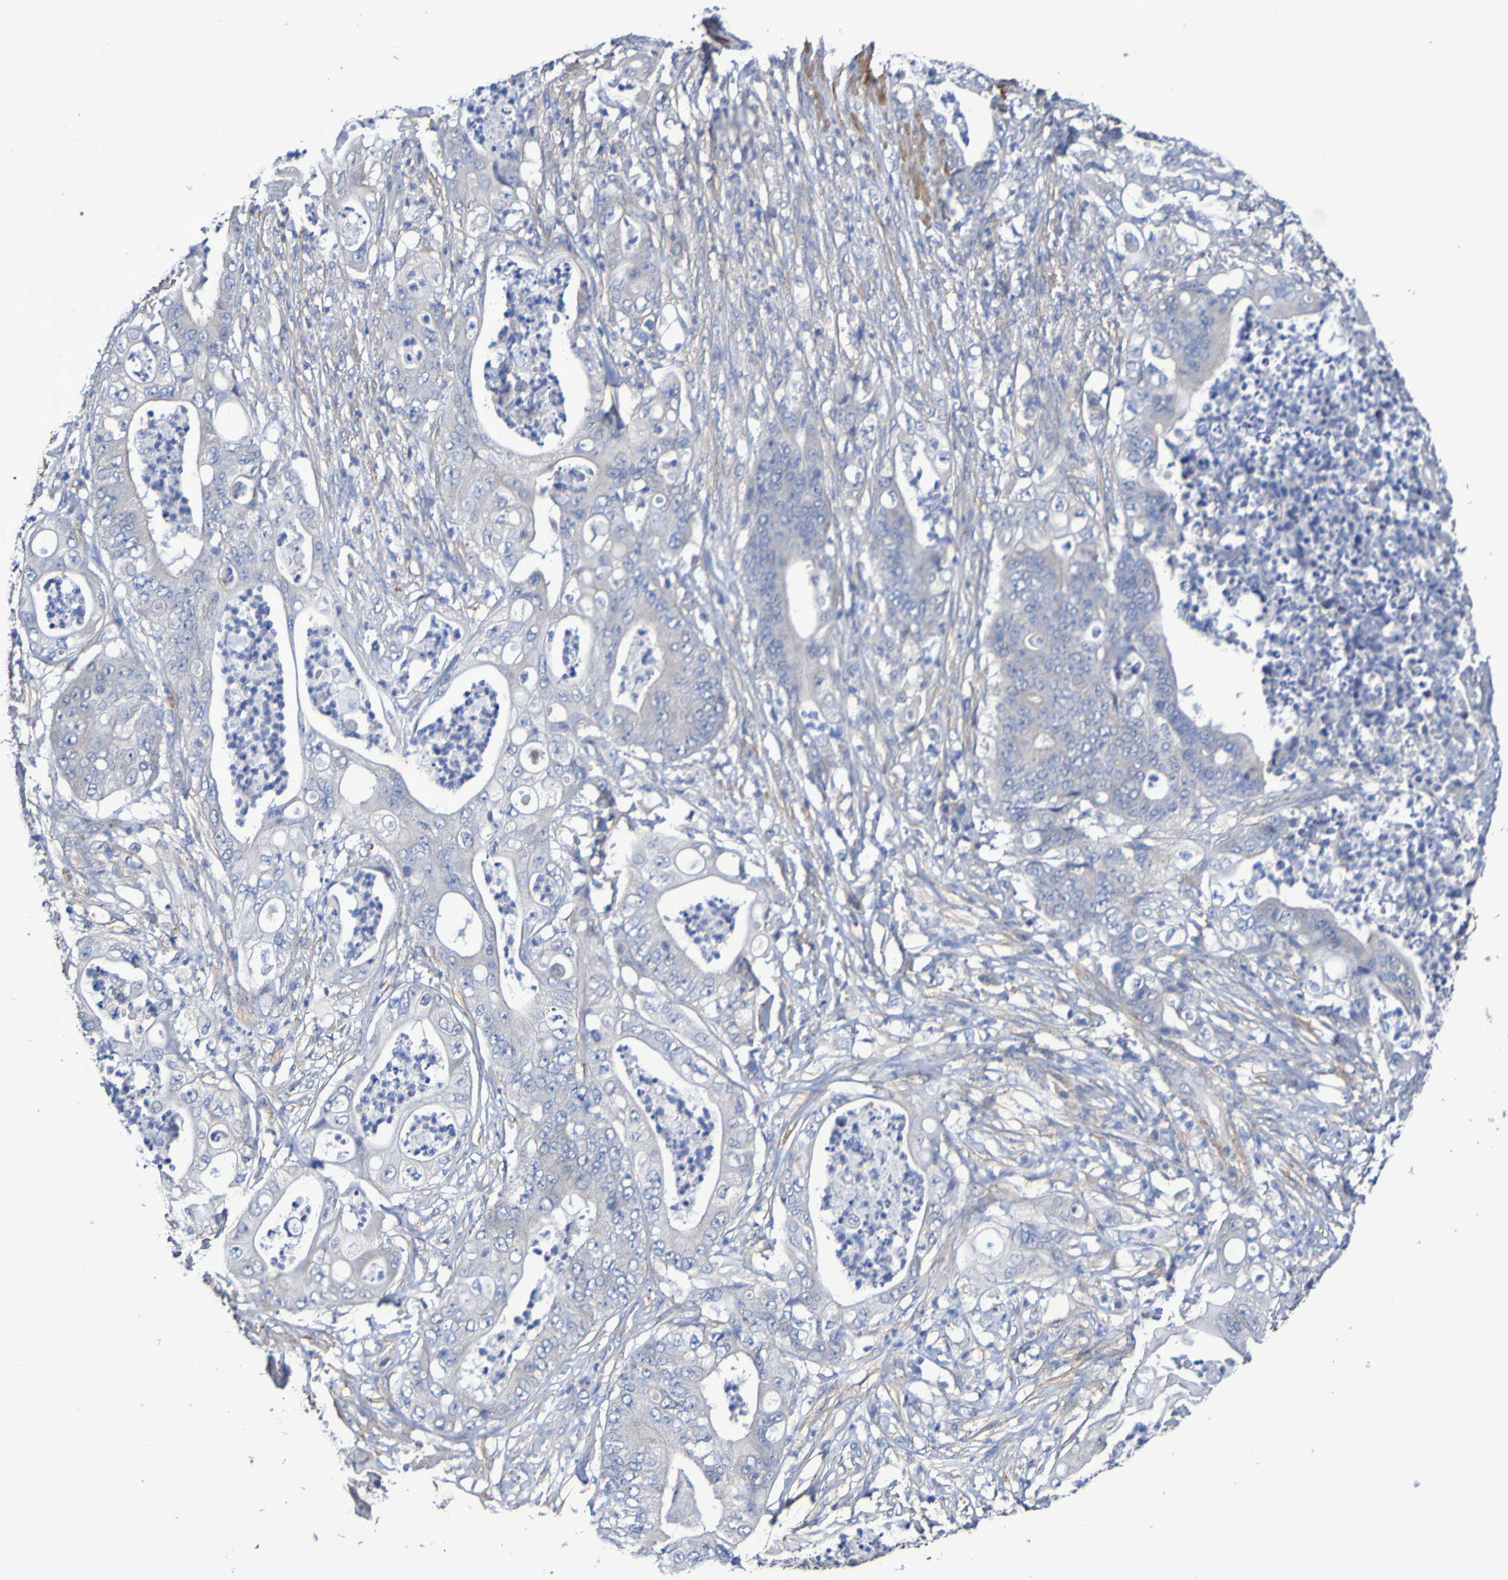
{"staining": {"intensity": "weak", "quantity": "<25%", "location": "cytoplasmic/membranous"}, "tissue": "stomach cancer", "cell_type": "Tumor cells", "image_type": "cancer", "snomed": [{"axis": "morphology", "description": "Adenocarcinoma, NOS"}, {"axis": "topography", "description": "Stomach"}], "caption": "IHC photomicrograph of adenocarcinoma (stomach) stained for a protein (brown), which exhibits no staining in tumor cells. The staining is performed using DAB (3,3'-diaminobenzidine) brown chromogen with nuclei counter-stained in using hematoxylin.", "gene": "SRPRB", "patient": {"sex": "female", "age": 73}}